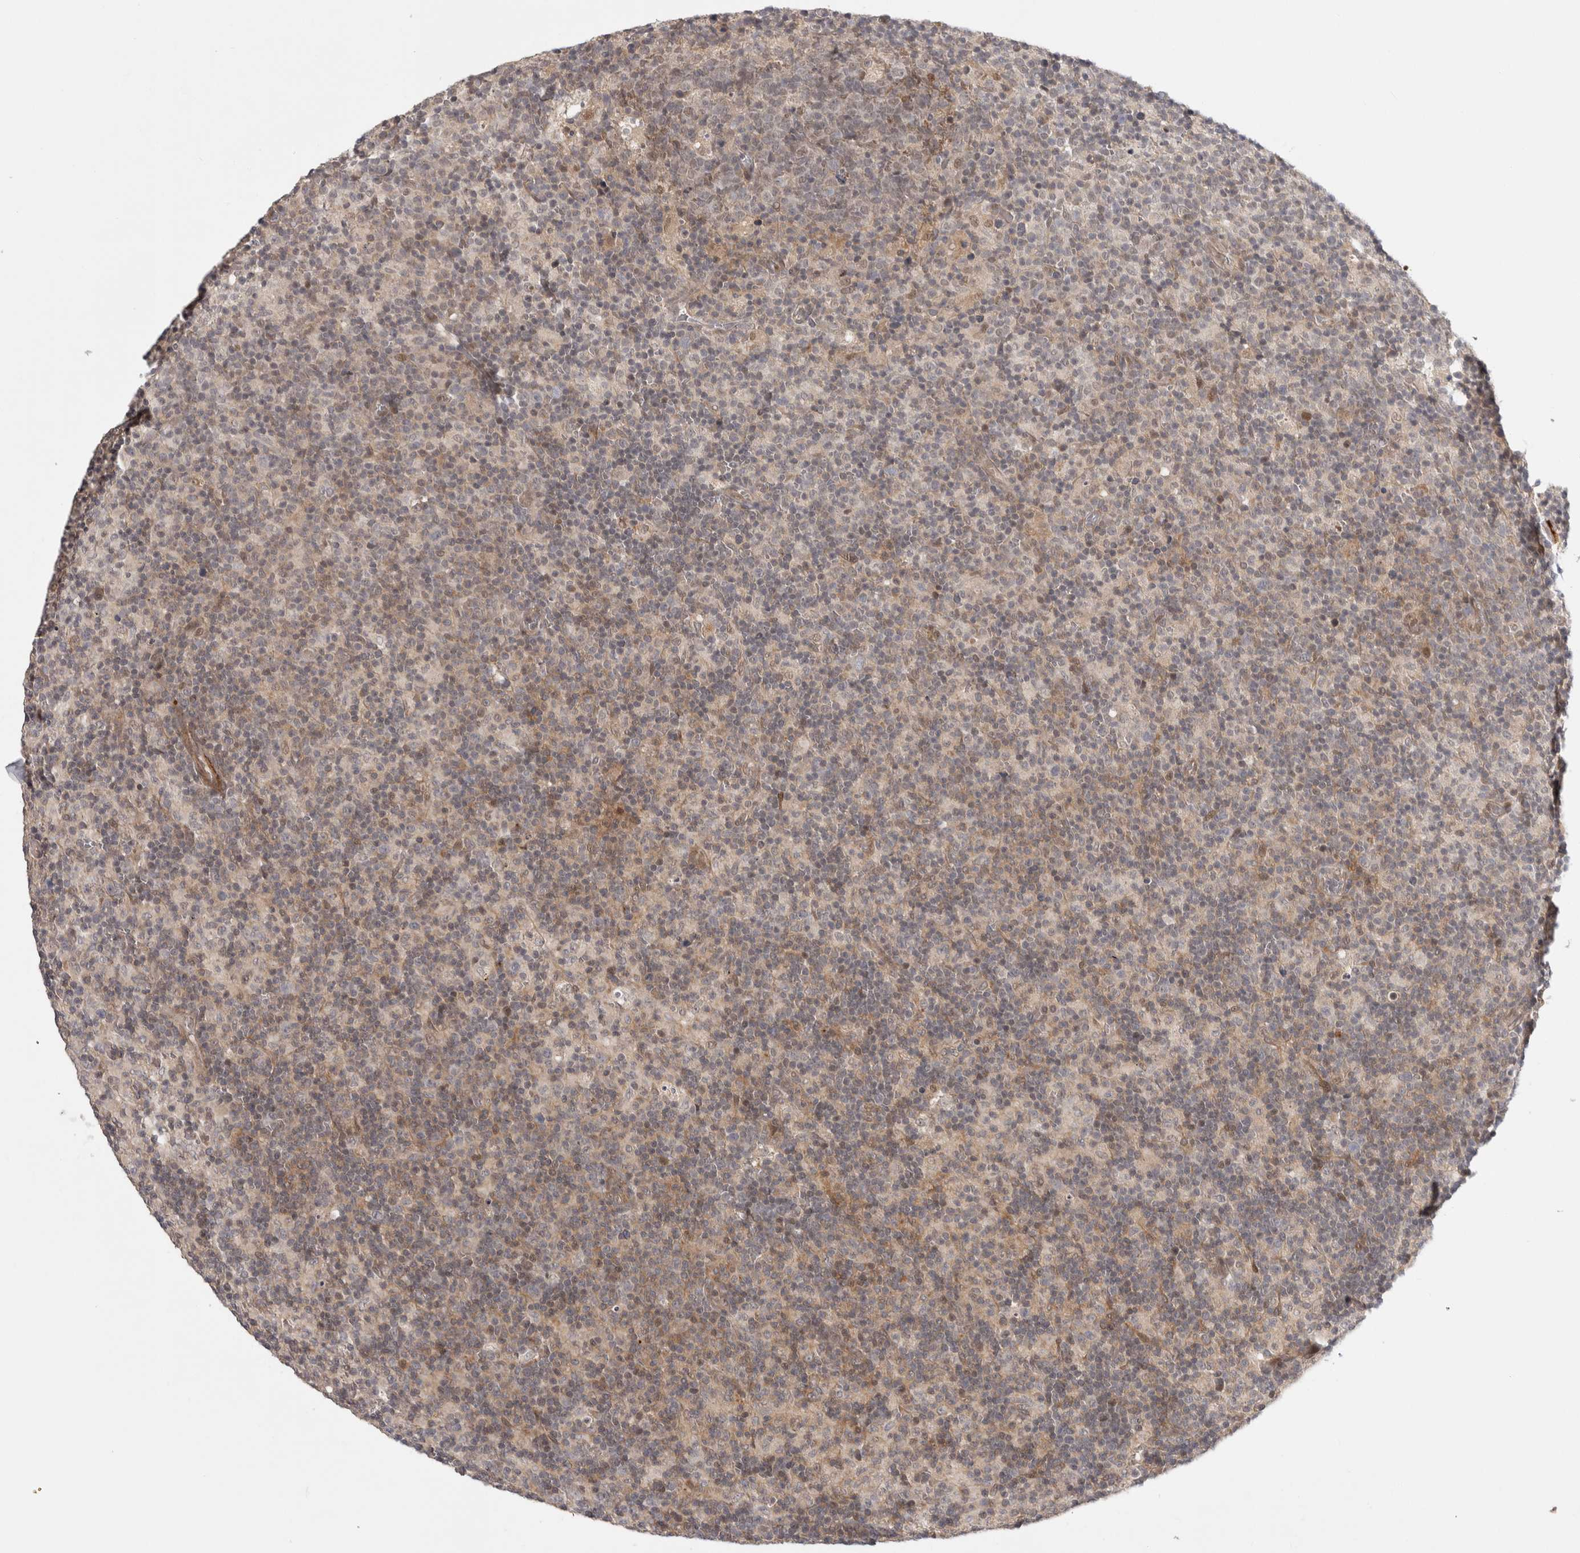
{"staining": {"intensity": "weak", "quantity": "<25%", "location": "cytoplasmic/membranous"}, "tissue": "lymph node", "cell_type": "Germinal center cells", "image_type": "normal", "snomed": [{"axis": "morphology", "description": "Normal tissue, NOS"}, {"axis": "morphology", "description": "Inflammation, NOS"}, {"axis": "topography", "description": "Lymph node"}], "caption": "The photomicrograph reveals no significant expression in germinal center cells of lymph node. (Immunohistochemistry (ihc), brightfield microscopy, high magnification).", "gene": "ZNF318", "patient": {"sex": "male", "age": 55}}